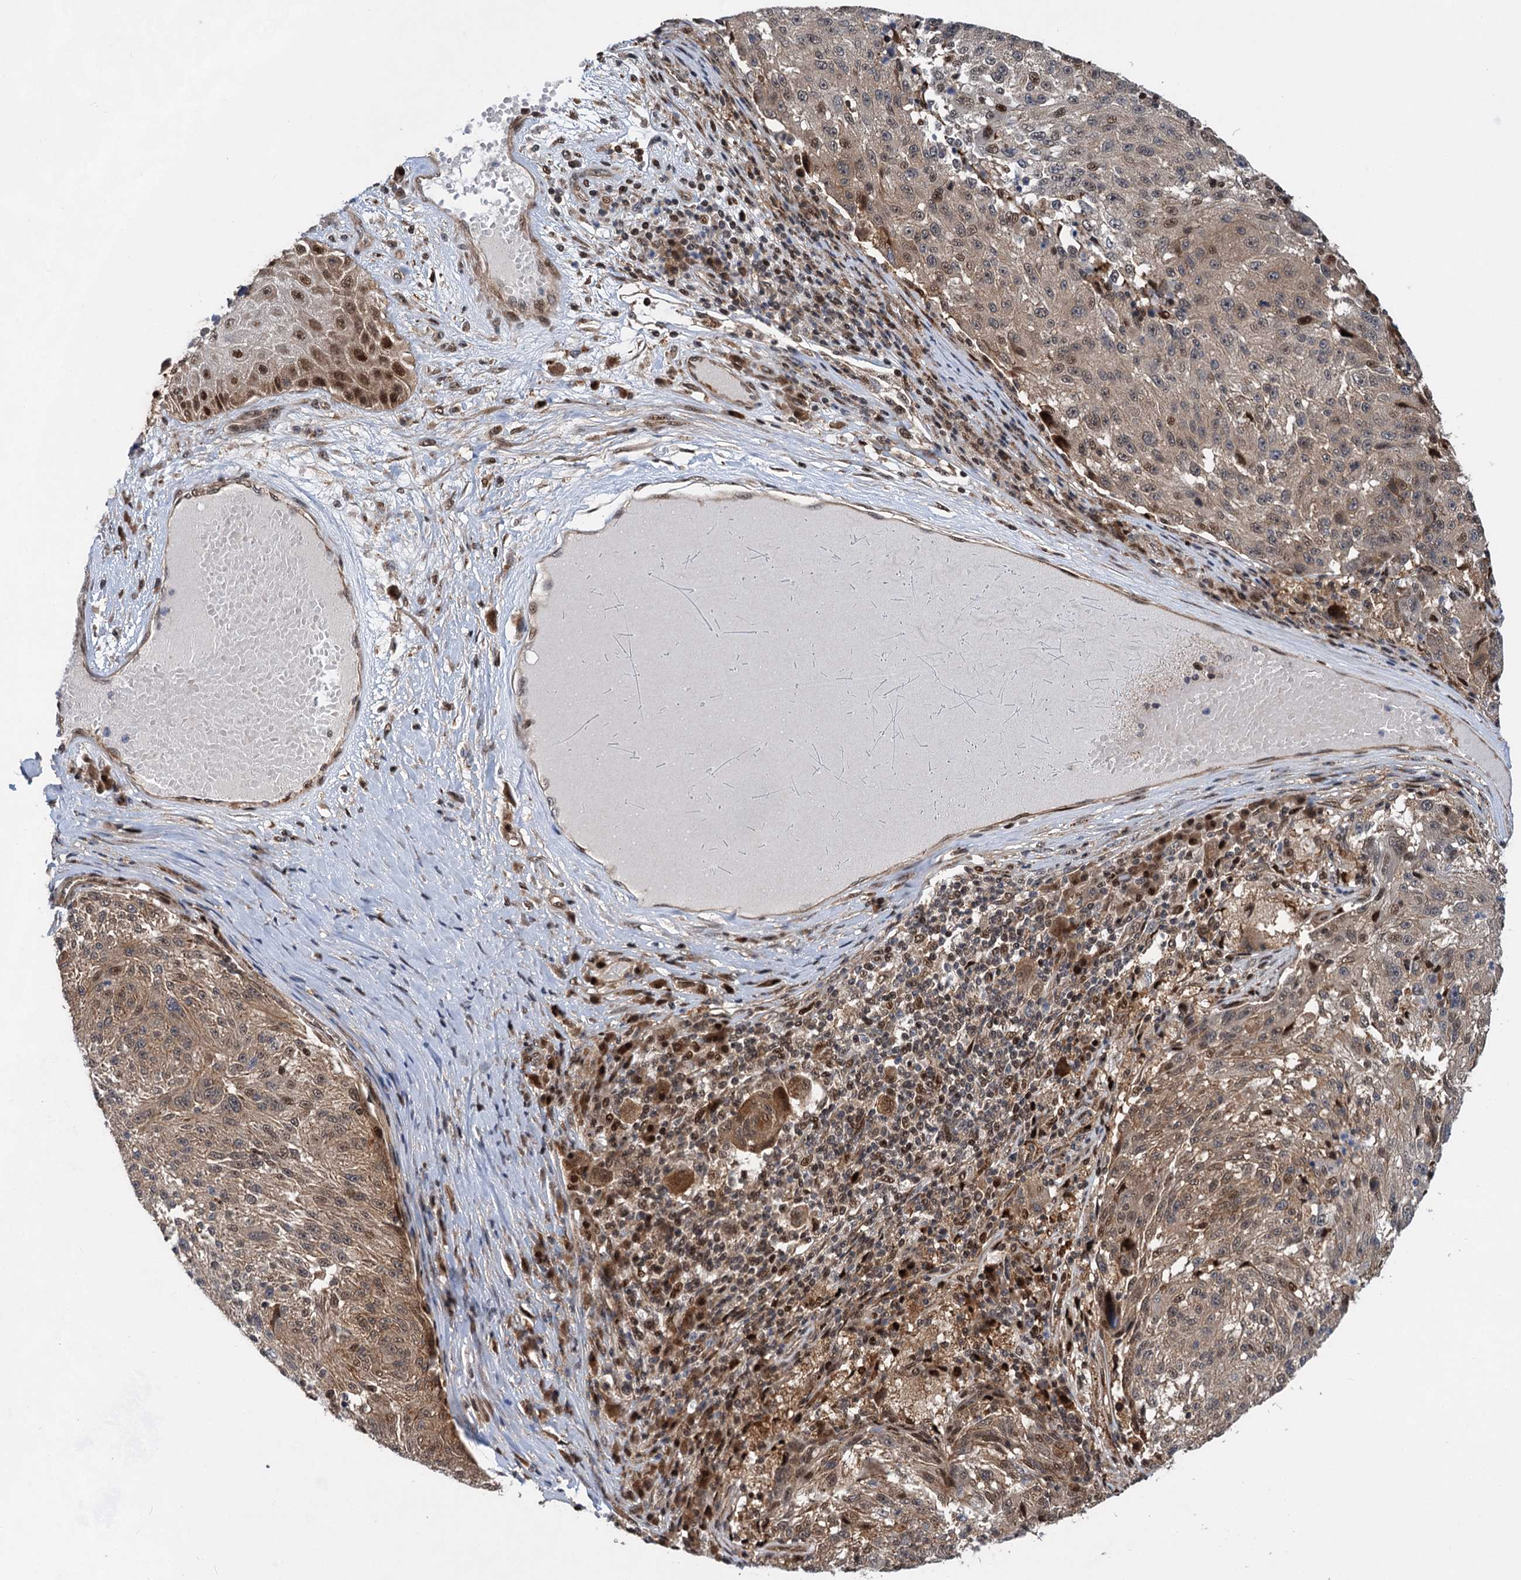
{"staining": {"intensity": "weak", "quantity": "25%-75%", "location": "cytoplasmic/membranous,nuclear"}, "tissue": "melanoma", "cell_type": "Tumor cells", "image_type": "cancer", "snomed": [{"axis": "morphology", "description": "Malignant melanoma, NOS"}, {"axis": "topography", "description": "Skin"}], "caption": "Protein expression analysis of melanoma demonstrates weak cytoplasmic/membranous and nuclear expression in approximately 25%-75% of tumor cells. (DAB IHC with brightfield microscopy, high magnification).", "gene": "GPBP1", "patient": {"sex": "male", "age": 53}}